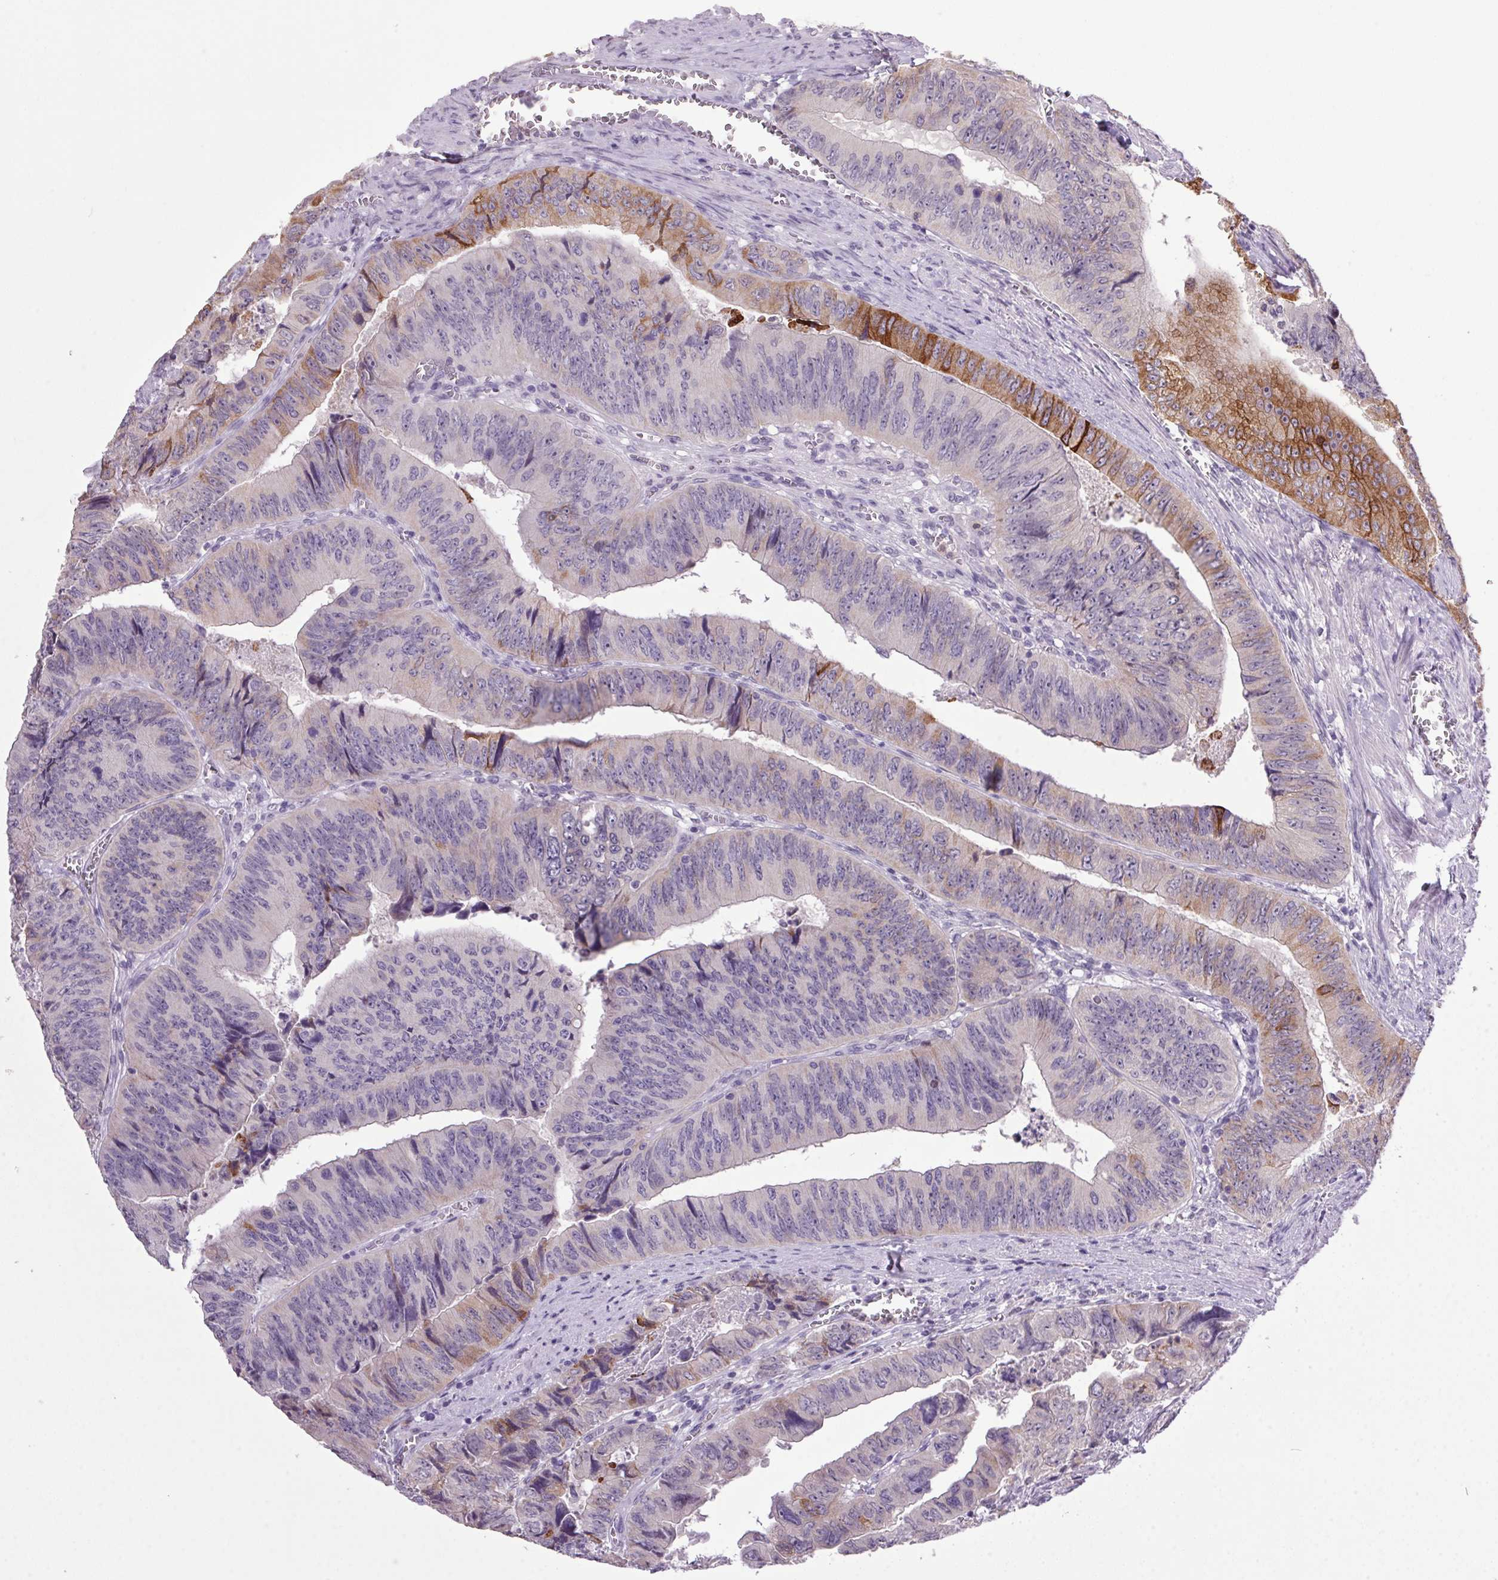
{"staining": {"intensity": "strong", "quantity": "<25%", "location": "cytoplasmic/membranous"}, "tissue": "colorectal cancer", "cell_type": "Tumor cells", "image_type": "cancer", "snomed": [{"axis": "morphology", "description": "Adenocarcinoma, NOS"}, {"axis": "topography", "description": "Colon"}], "caption": "Colorectal cancer stained for a protein demonstrates strong cytoplasmic/membranous positivity in tumor cells.", "gene": "TRDN", "patient": {"sex": "female", "age": 84}}